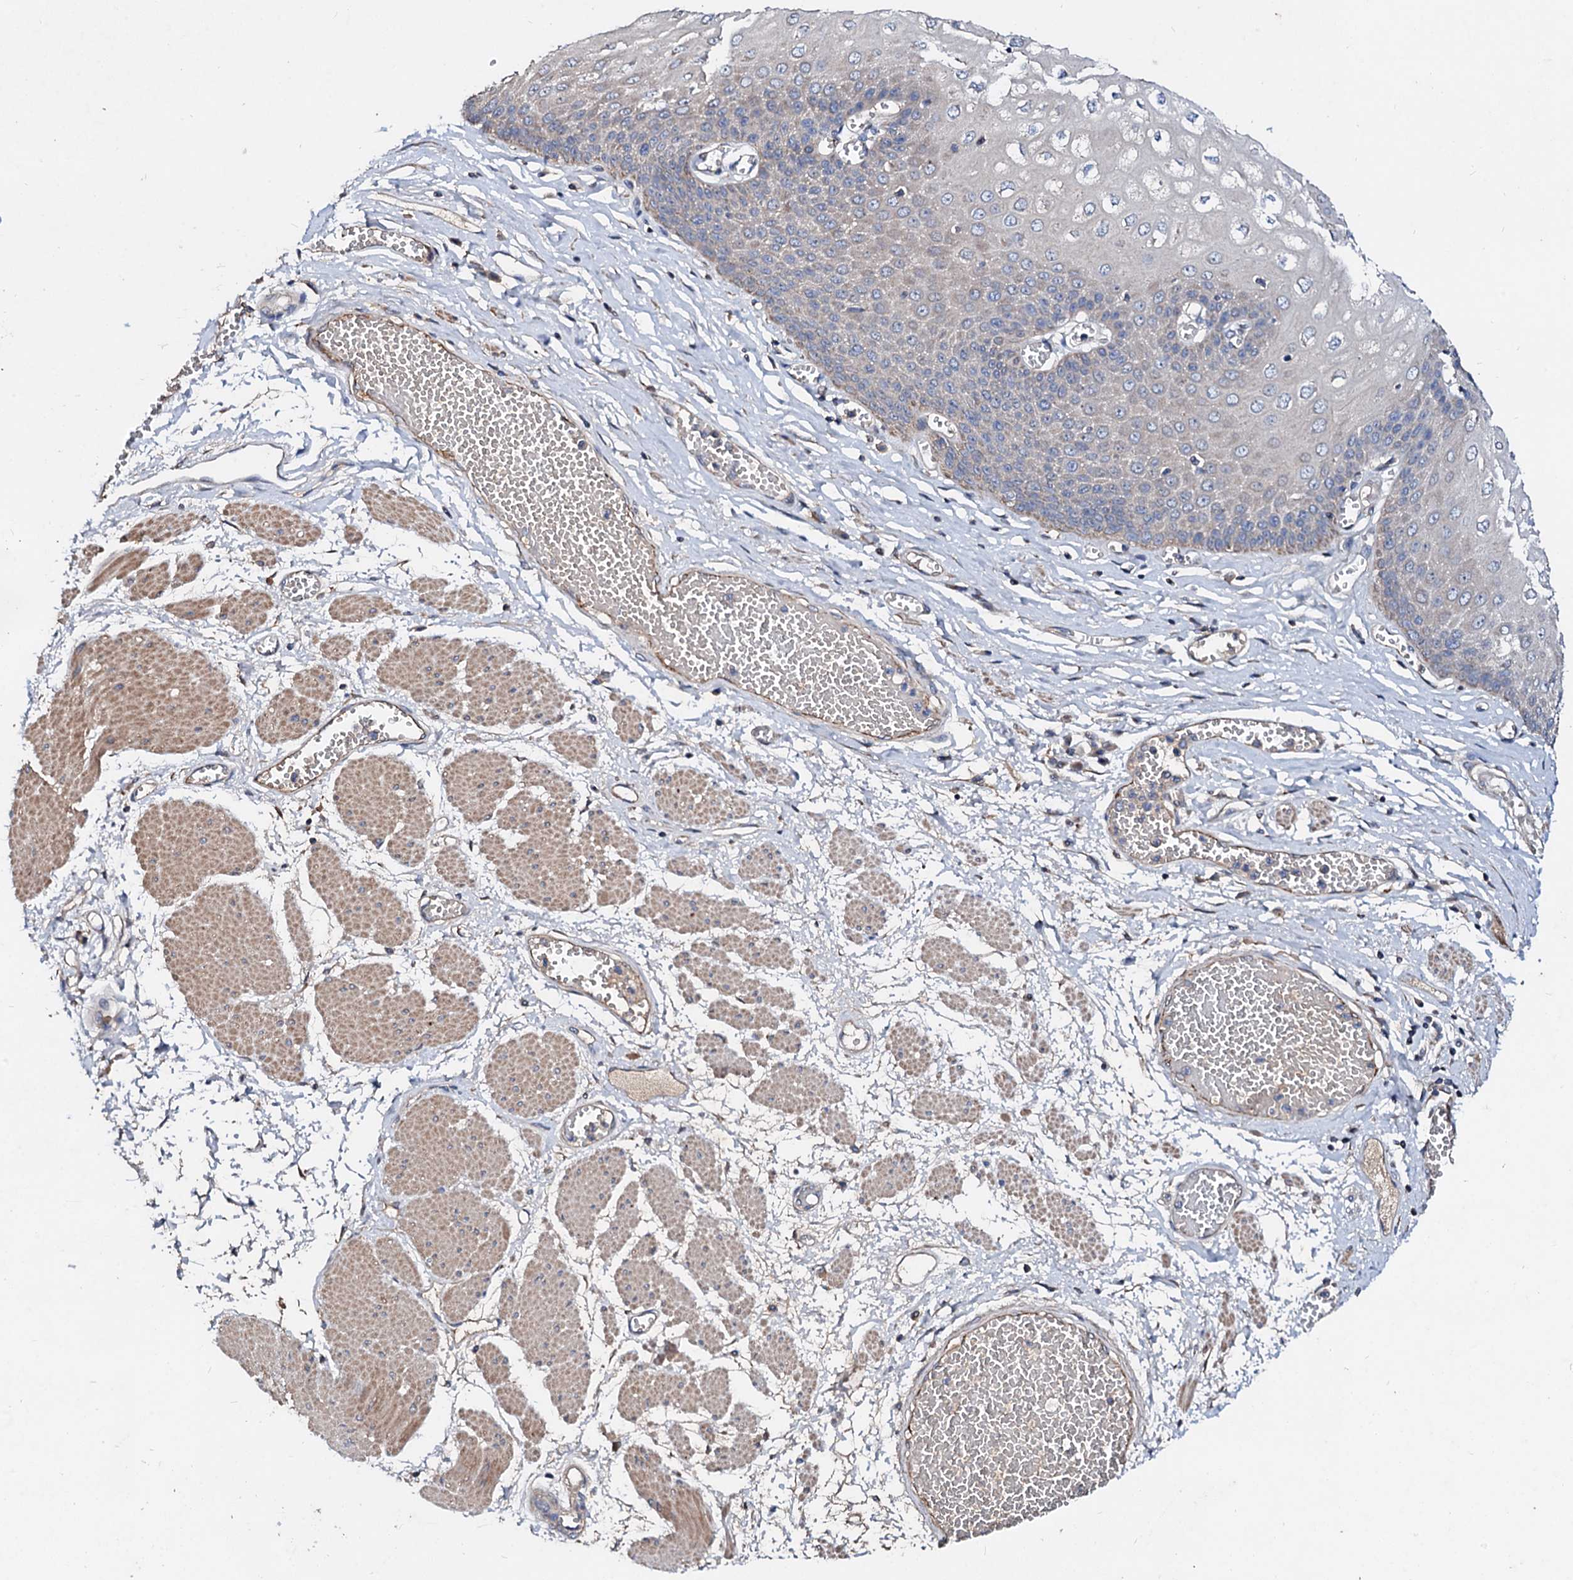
{"staining": {"intensity": "moderate", "quantity": "<25%", "location": "cytoplasmic/membranous"}, "tissue": "esophagus", "cell_type": "Squamous epithelial cells", "image_type": "normal", "snomed": [{"axis": "morphology", "description": "Normal tissue, NOS"}, {"axis": "topography", "description": "Esophagus"}], "caption": "Protein analysis of normal esophagus reveals moderate cytoplasmic/membranous staining in about <25% of squamous epithelial cells.", "gene": "FIBIN", "patient": {"sex": "male", "age": 60}}